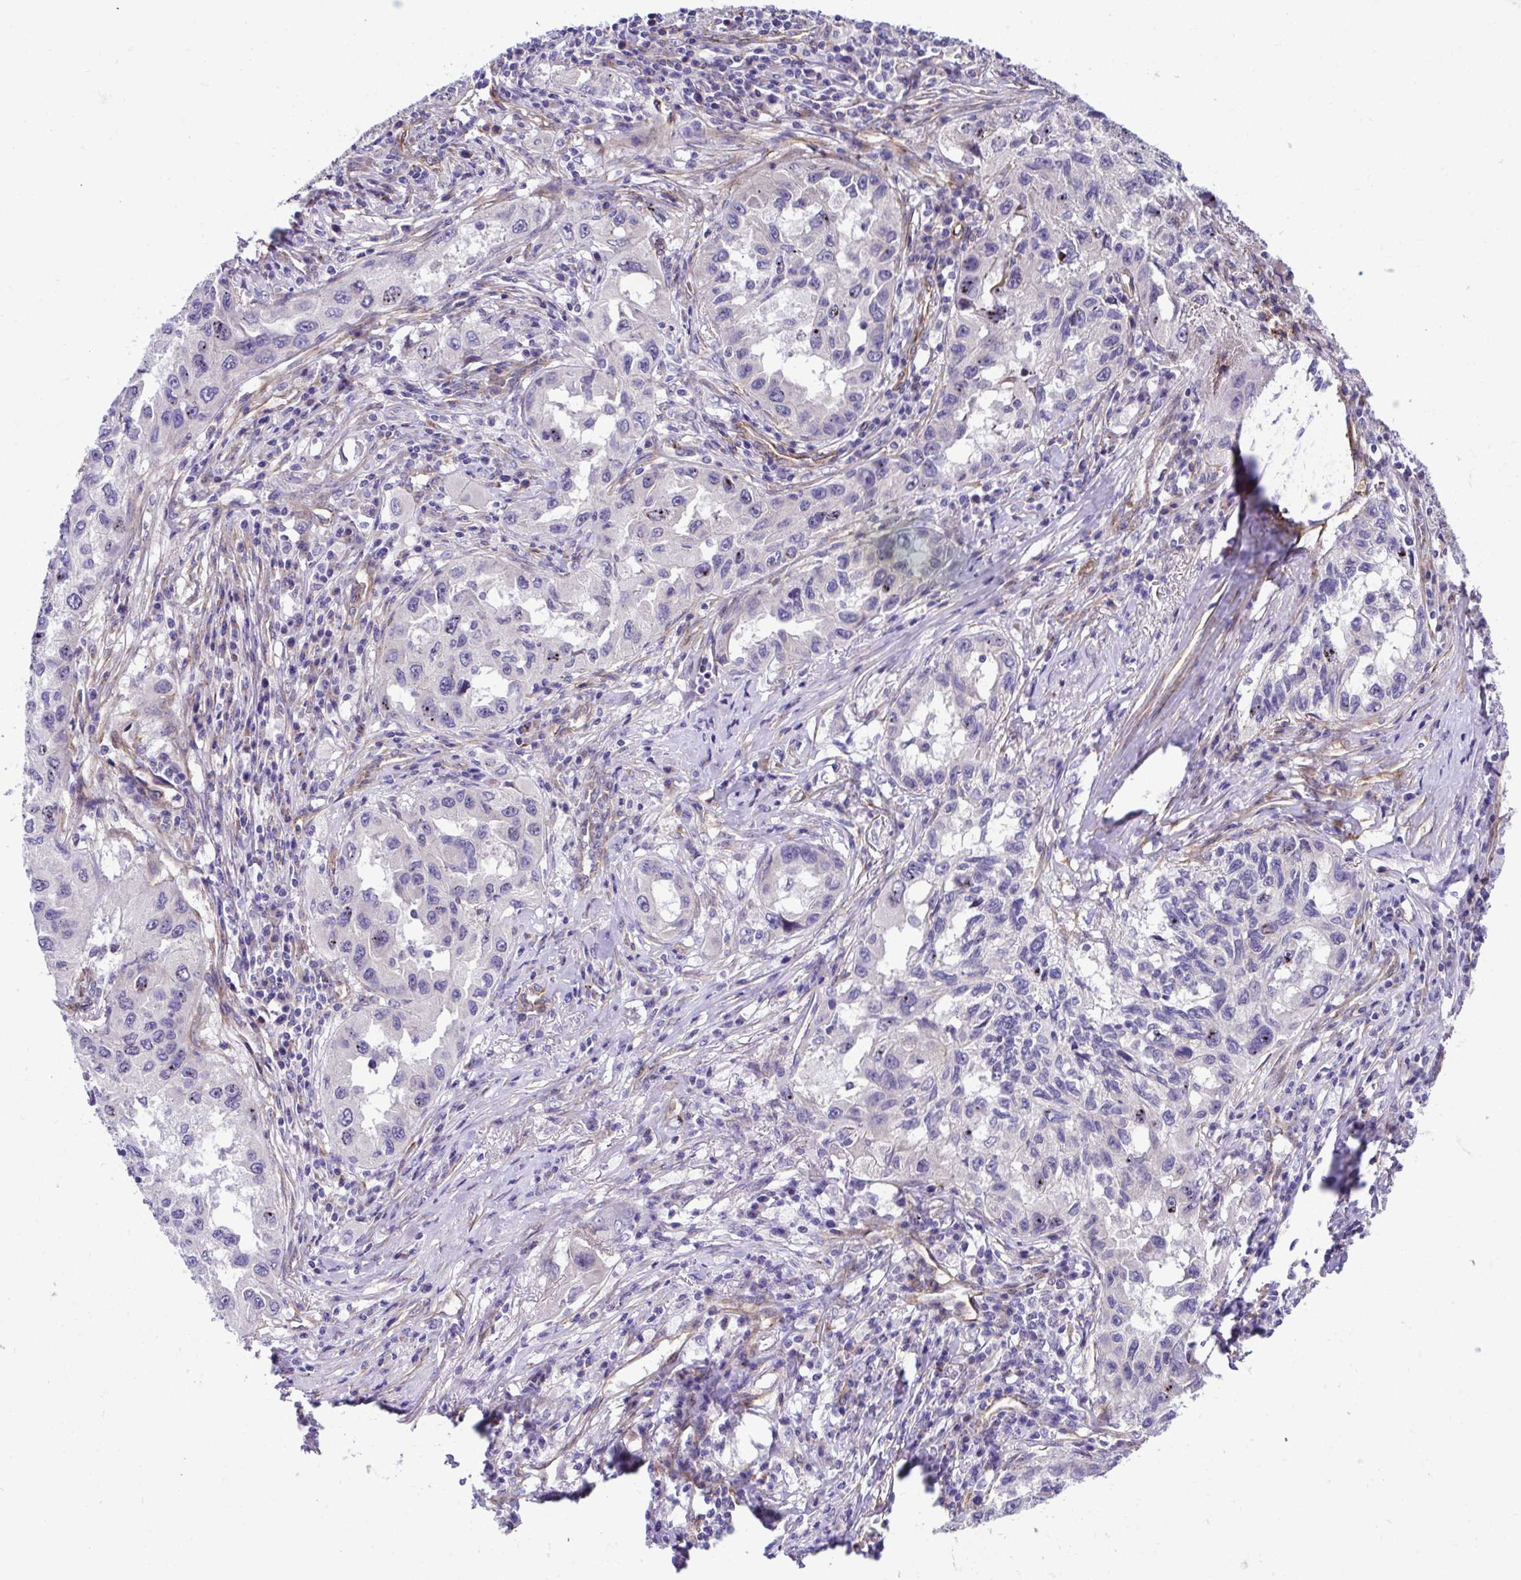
{"staining": {"intensity": "moderate", "quantity": "<25%", "location": "nuclear"}, "tissue": "lung cancer", "cell_type": "Tumor cells", "image_type": "cancer", "snomed": [{"axis": "morphology", "description": "Adenocarcinoma, NOS"}, {"axis": "topography", "description": "Lung"}], "caption": "The immunohistochemical stain labels moderate nuclear staining in tumor cells of lung cancer (adenocarcinoma) tissue.", "gene": "TRIM52", "patient": {"sex": "female", "age": 73}}